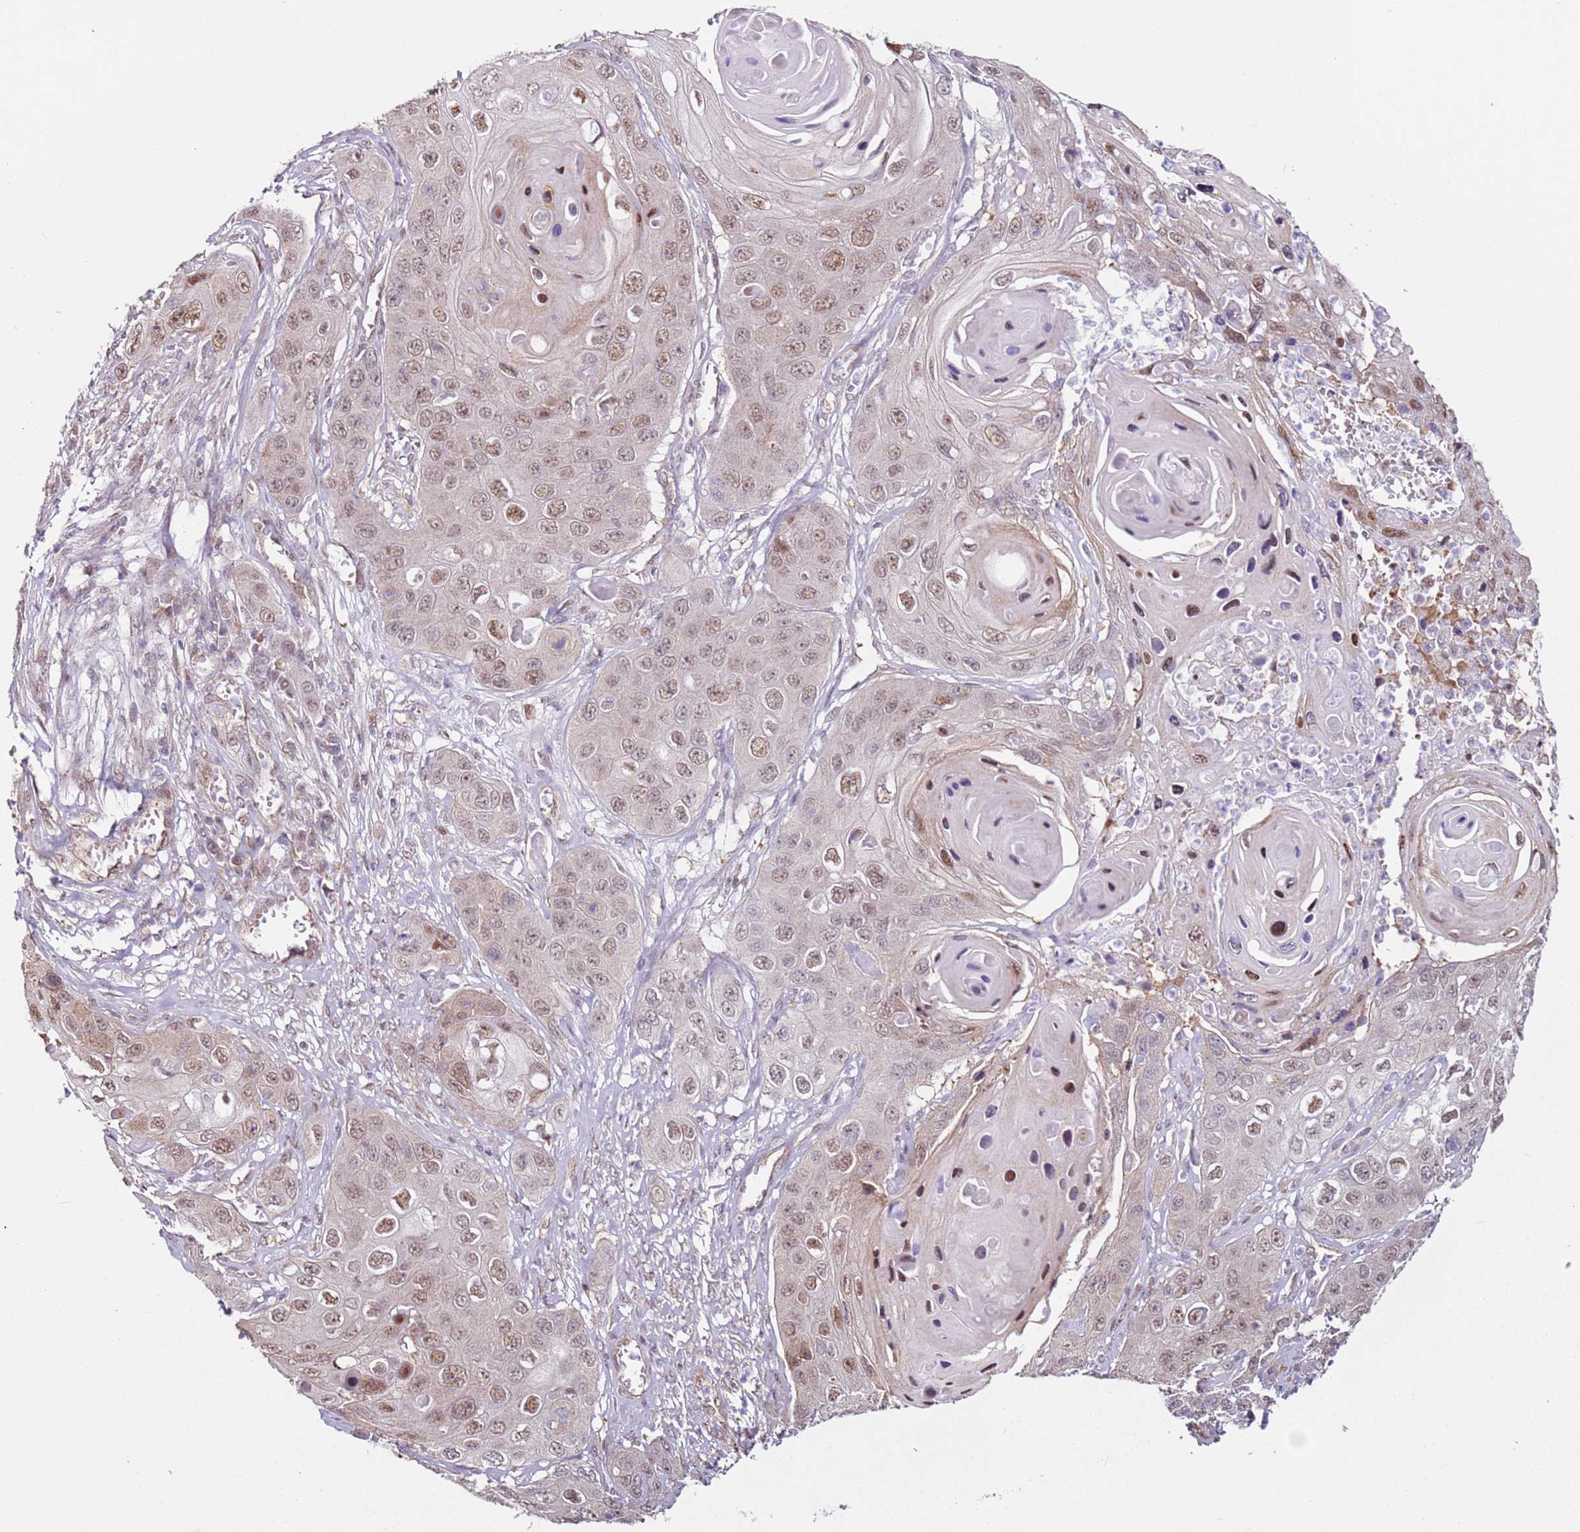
{"staining": {"intensity": "moderate", "quantity": ">75%", "location": "nuclear"}, "tissue": "skin cancer", "cell_type": "Tumor cells", "image_type": "cancer", "snomed": [{"axis": "morphology", "description": "Squamous cell carcinoma, NOS"}, {"axis": "topography", "description": "Skin"}], "caption": "Skin cancer stained with DAB (3,3'-diaminobenzidine) immunohistochemistry (IHC) reveals medium levels of moderate nuclear expression in about >75% of tumor cells.", "gene": "PSMD4", "patient": {"sex": "male", "age": 55}}